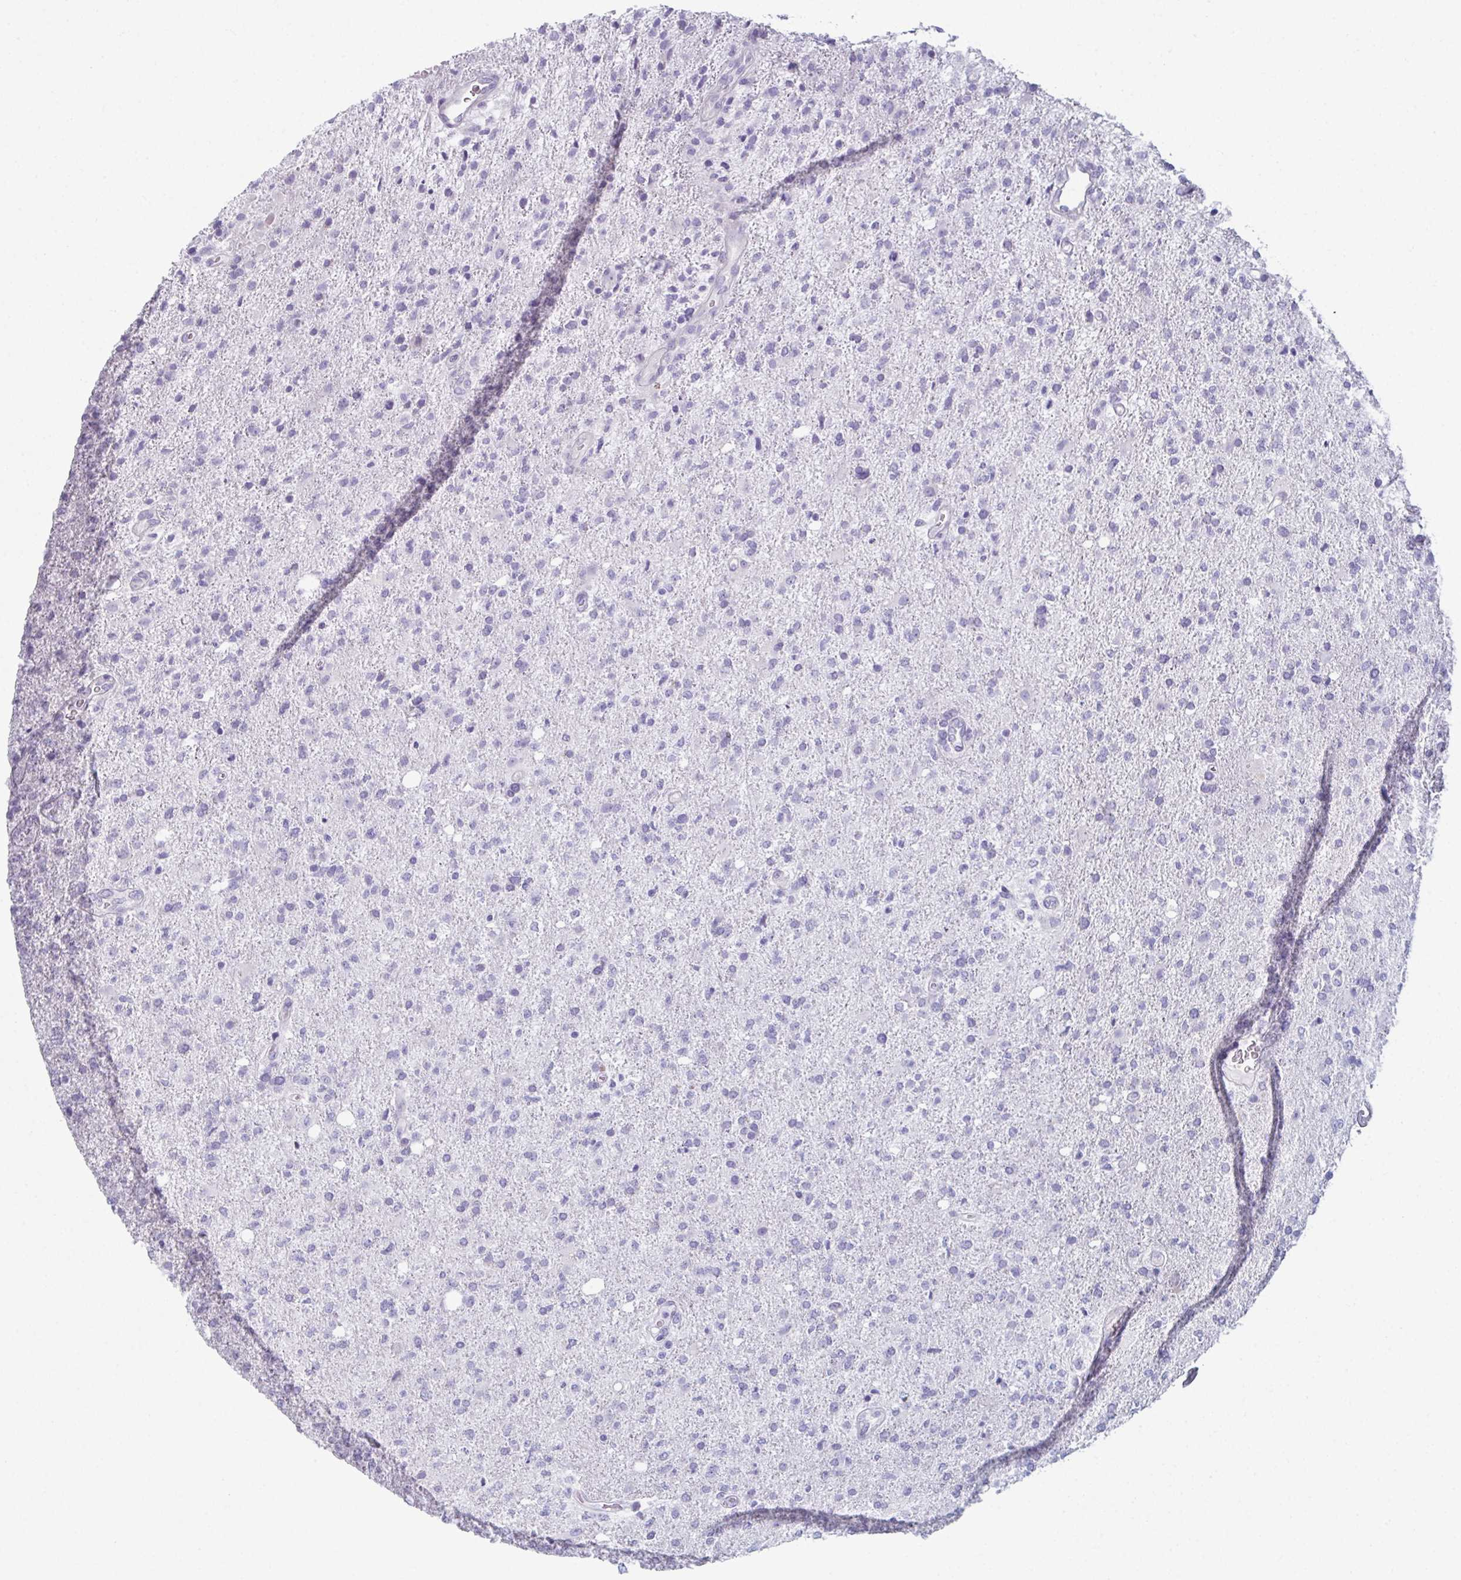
{"staining": {"intensity": "negative", "quantity": "none", "location": "none"}, "tissue": "glioma", "cell_type": "Tumor cells", "image_type": "cancer", "snomed": [{"axis": "morphology", "description": "Glioma, malignant, High grade"}, {"axis": "topography", "description": "Cerebral cortex"}], "caption": "Immunohistochemistry (IHC) image of neoplastic tissue: human malignant glioma (high-grade) stained with DAB (3,3'-diaminobenzidine) reveals no significant protein expression in tumor cells.", "gene": "ENKUR", "patient": {"sex": "male", "age": 70}}